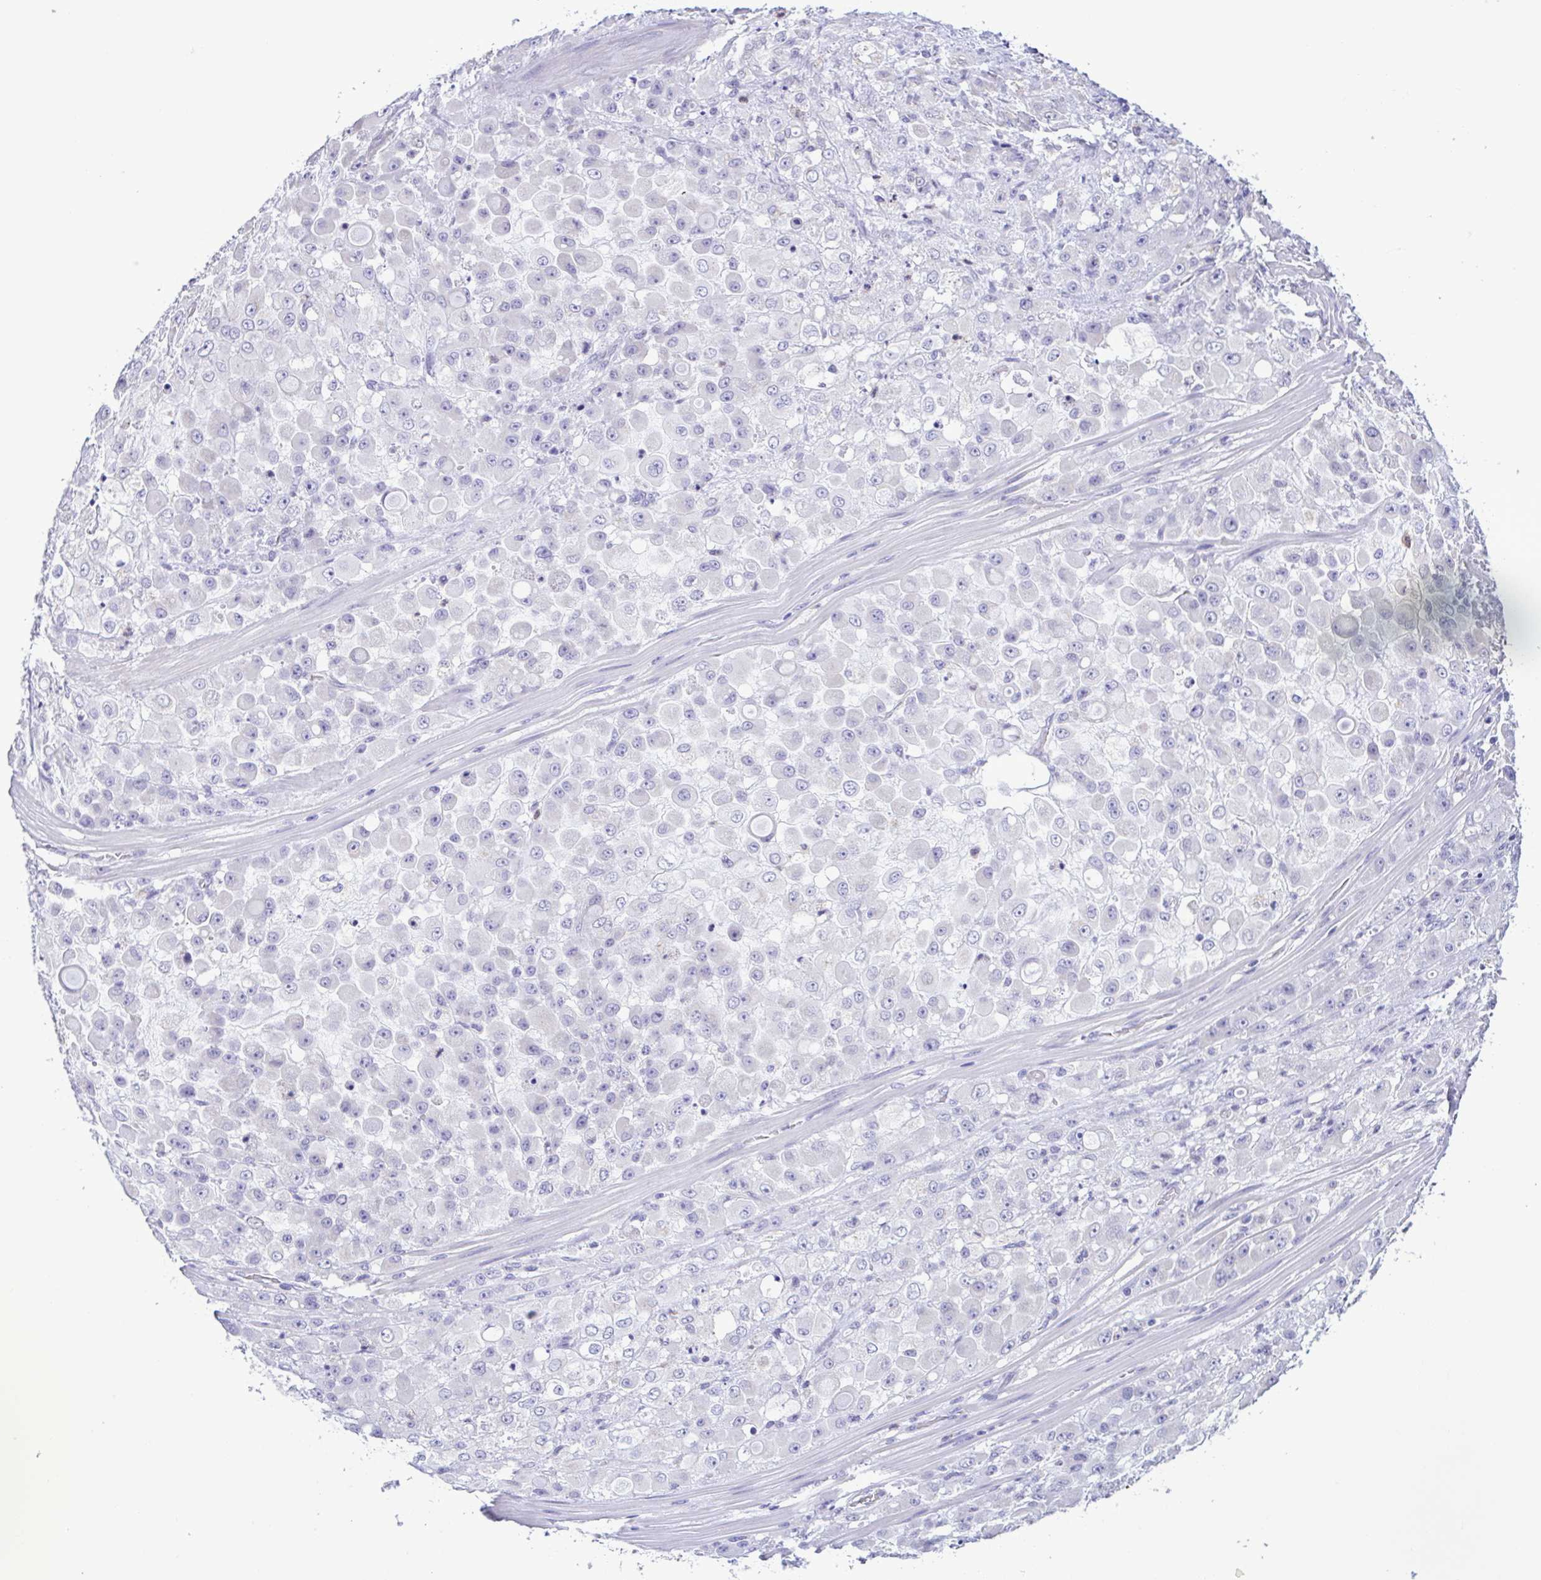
{"staining": {"intensity": "negative", "quantity": "none", "location": "none"}, "tissue": "stomach cancer", "cell_type": "Tumor cells", "image_type": "cancer", "snomed": [{"axis": "morphology", "description": "Adenocarcinoma, NOS"}, {"axis": "topography", "description": "Stomach"}], "caption": "Immunohistochemistry (IHC) of human adenocarcinoma (stomach) displays no positivity in tumor cells.", "gene": "CBY2", "patient": {"sex": "female", "age": 76}}